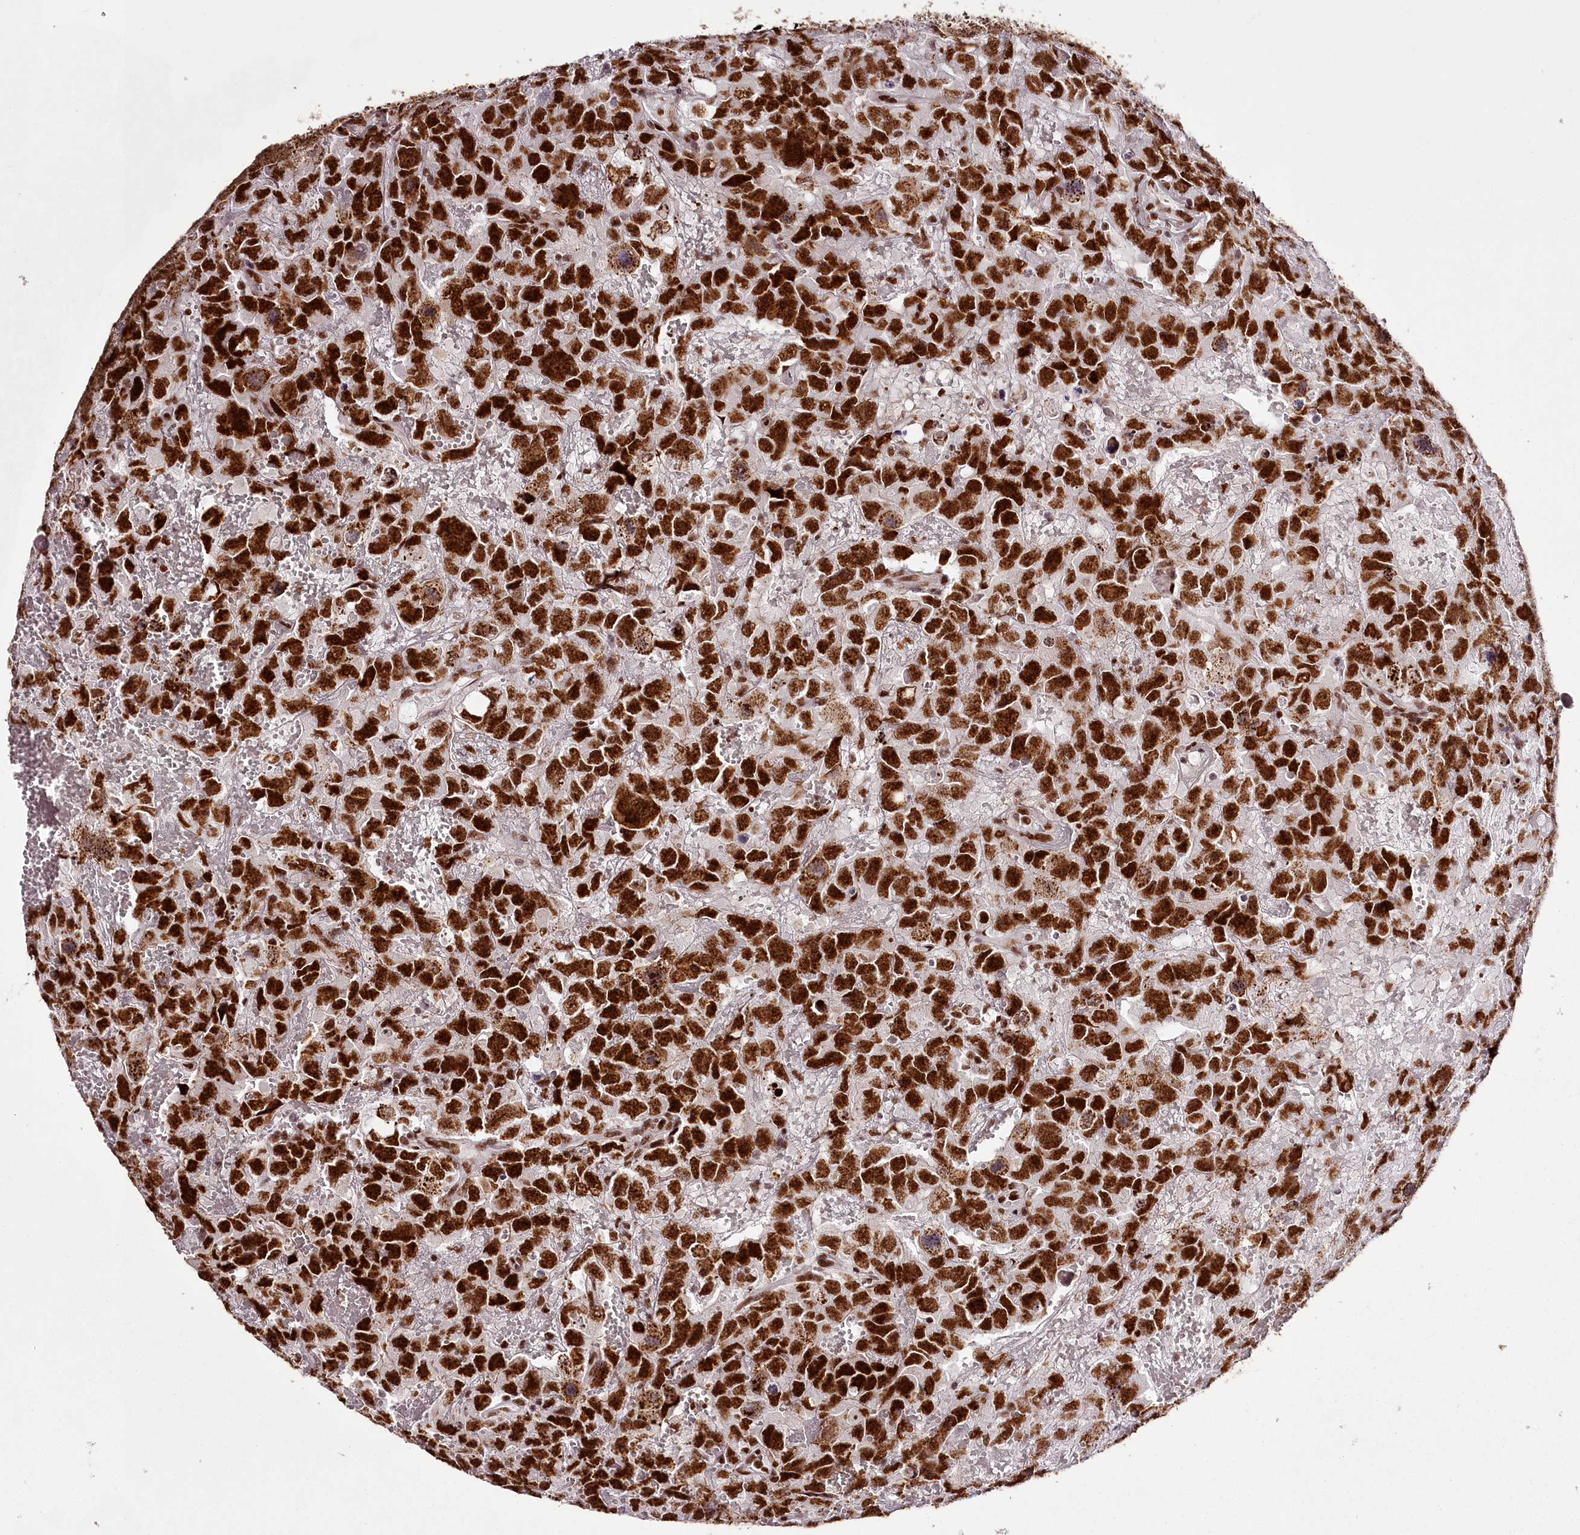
{"staining": {"intensity": "strong", "quantity": ">75%", "location": "nuclear"}, "tissue": "testis cancer", "cell_type": "Tumor cells", "image_type": "cancer", "snomed": [{"axis": "morphology", "description": "Carcinoma, Embryonal, NOS"}, {"axis": "topography", "description": "Testis"}], "caption": "This micrograph demonstrates IHC staining of embryonal carcinoma (testis), with high strong nuclear staining in approximately >75% of tumor cells.", "gene": "PSPC1", "patient": {"sex": "male", "age": 45}}